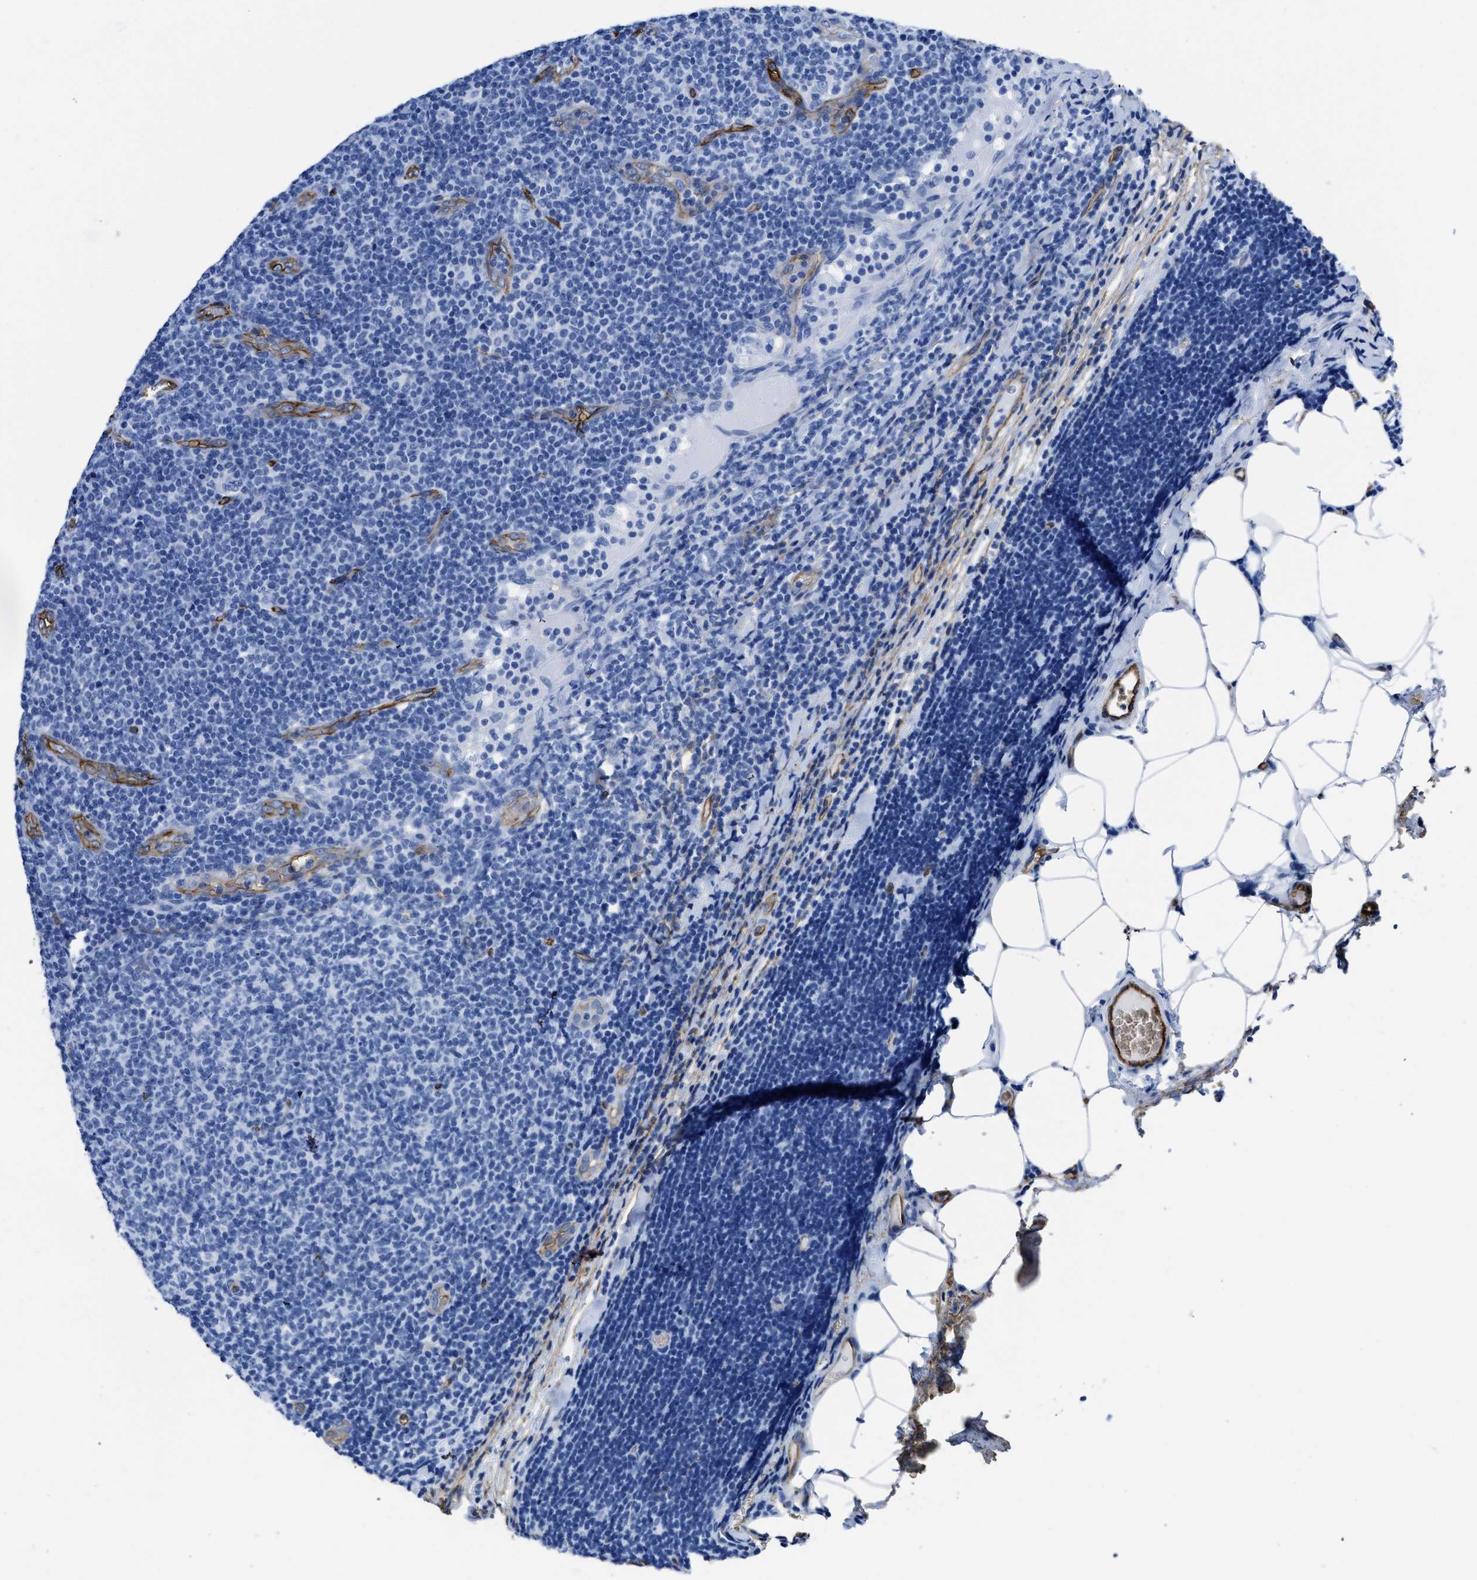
{"staining": {"intensity": "negative", "quantity": "none", "location": "none"}, "tissue": "lymphoma", "cell_type": "Tumor cells", "image_type": "cancer", "snomed": [{"axis": "morphology", "description": "Malignant lymphoma, non-Hodgkin's type, Low grade"}, {"axis": "topography", "description": "Lymph node"}], "caption": "Tumor cells are negative for brown protein staining in malignant lymphoma, non-Hodgkin's type (low-grade).", "gene": "AQP1", "patient": {"sex": "male", "age": 66}}